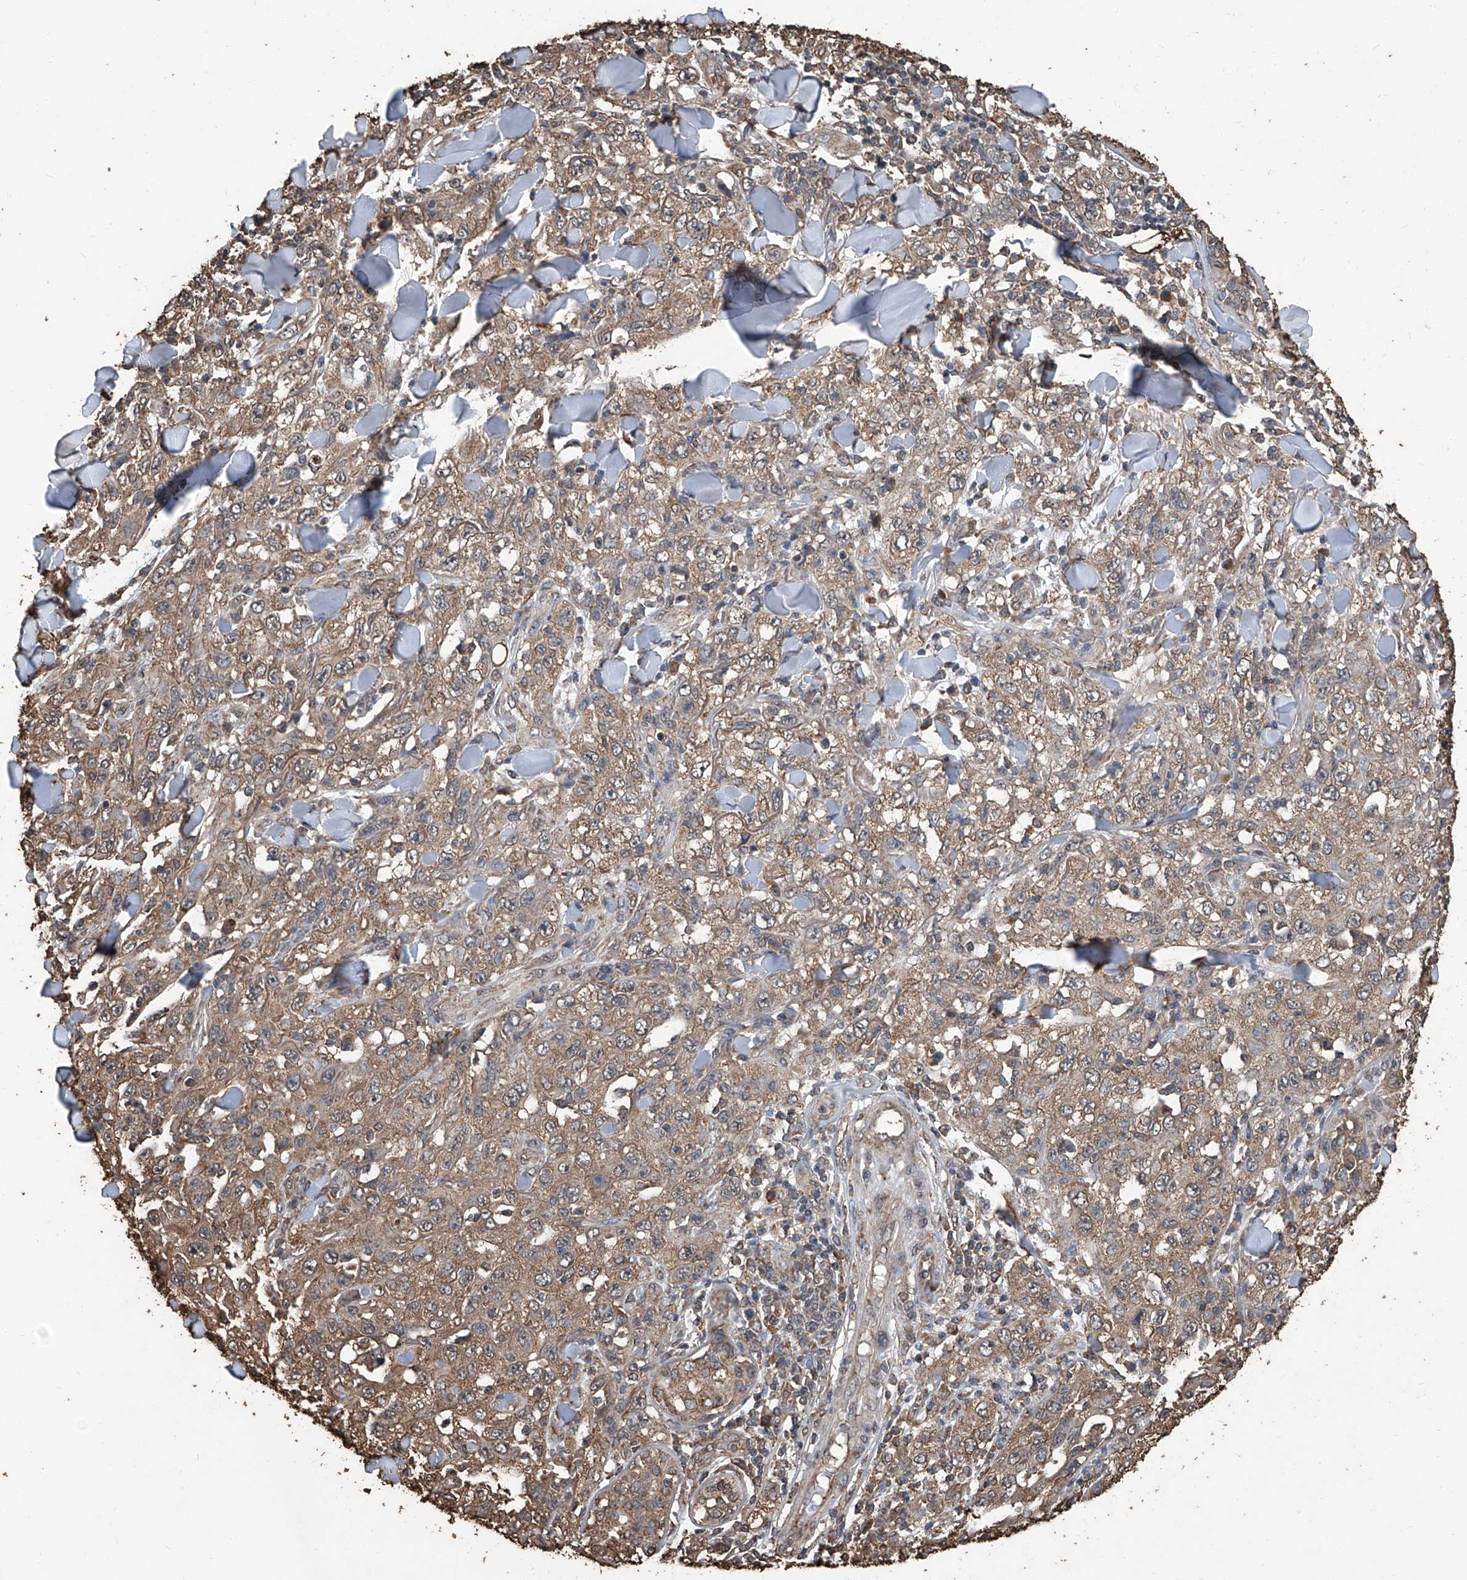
{"staining": {"intensity": "moderate", "quantity": ">75%", "location": "cytoplasmic/membranous"}, "tissue": "skin cancer", "cell_type": "Tumor cells", "image_type": "cancer", "snomed": [{"axis": "morphology", "description": "Squamous cell carcinoma, NOS"}, {"axis": "topography", "description": "Skin"}], "caption": "High-power microscopy captured an immunohistochemistry histopathology image of squamous cell carcinoma (skin), revealing moderate cytoplasmic/membranous positivity in about >75% of tumor cells.", "gene": "STARD7", "patient": {"sex": "female", "age": 88}}